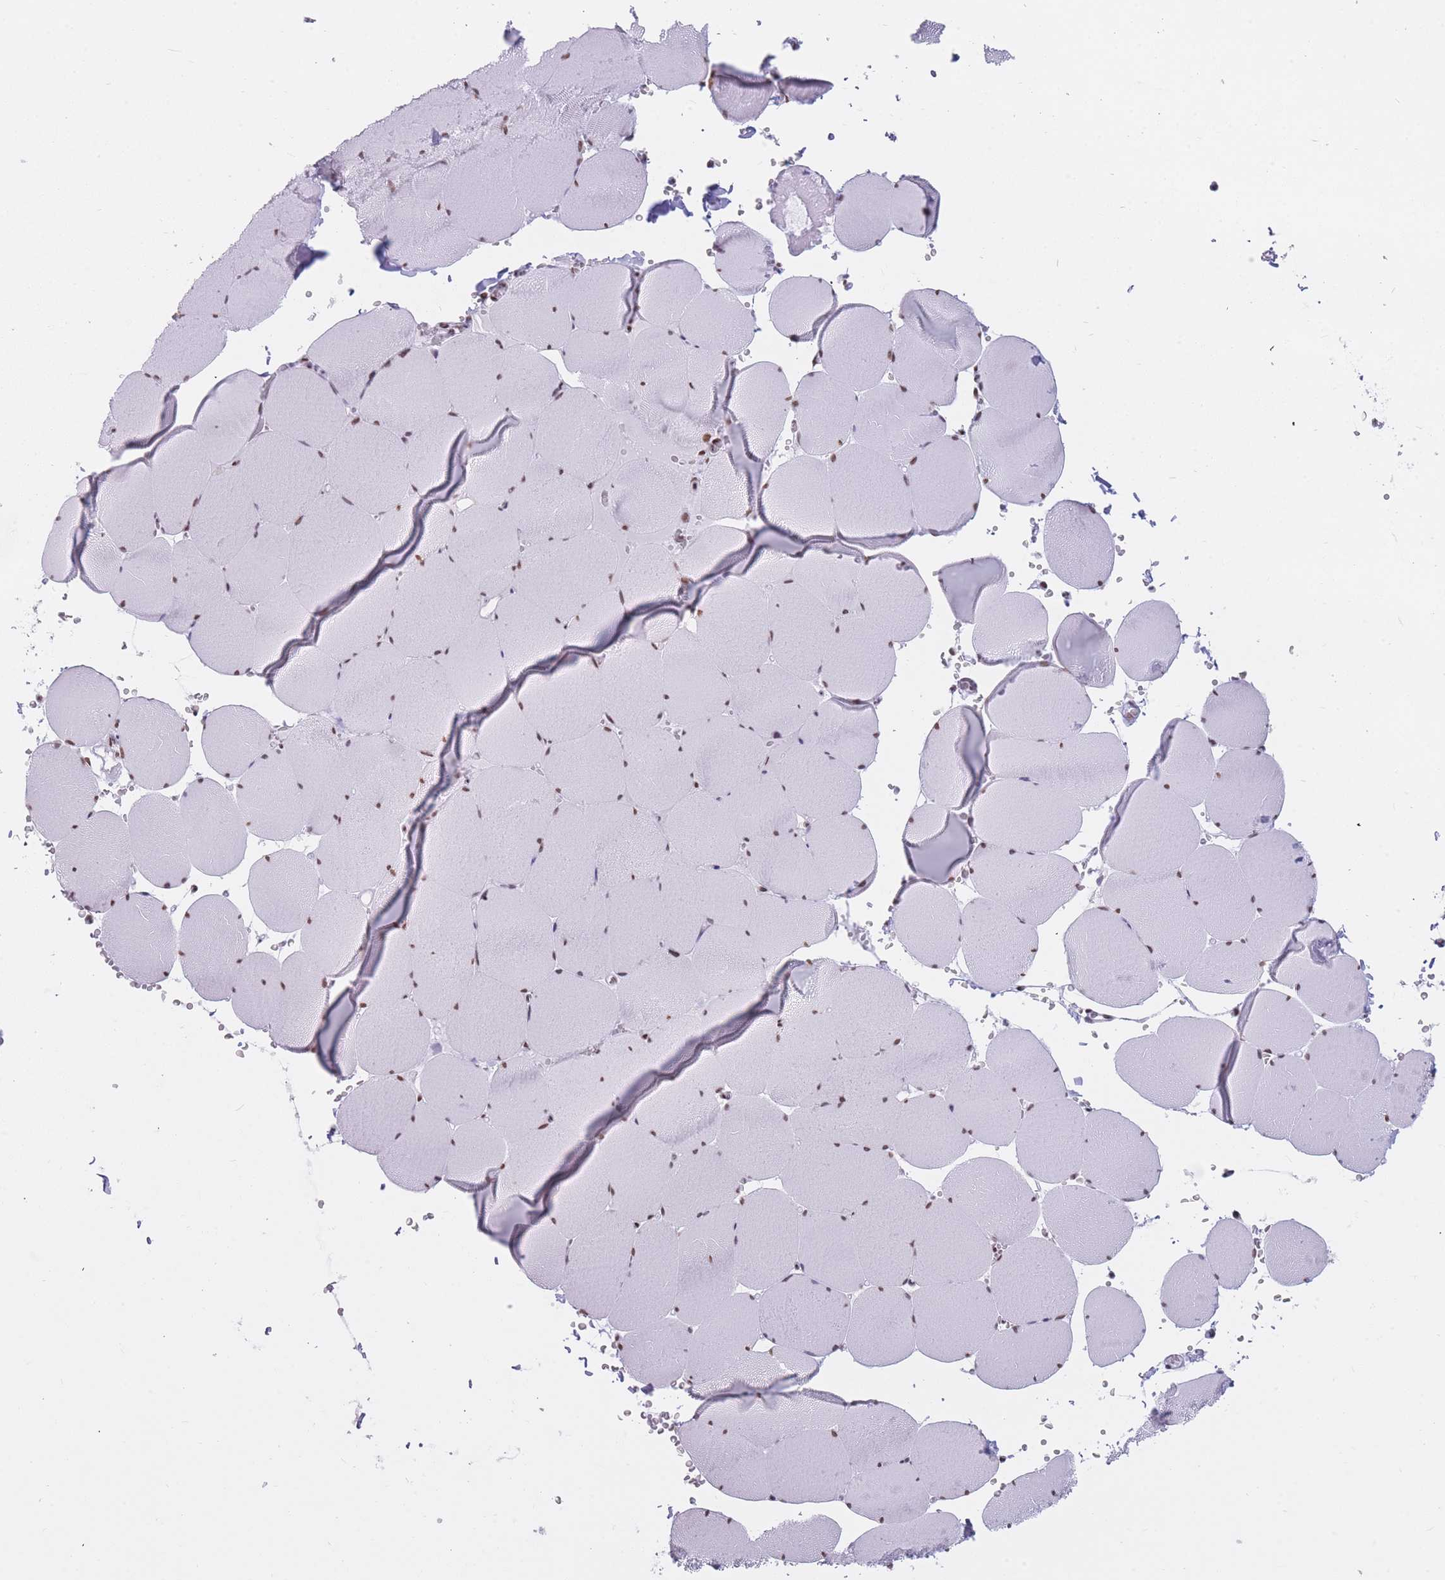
{"staining": {"intensity": "weak", "quantity": "<25%", "location": "nuclear"}, "tissue": "skeletal muscle", "cell_type": "Myocytes", "image_type": "normal", "snomed": [{"axis": "morphology", "description": "Normal tissue, NOS"}, {"axis": "topography", "description": "Skeletal muscle"}, {"axis": "topography", "description": "Head-Neck"}], "caption": "Immunohistochemical staining of normal skeletal muscle displays no significant positivity in myocytes.", "gene": "HNRNPUL1", "patient": {"sex": "male", "age": 66}}